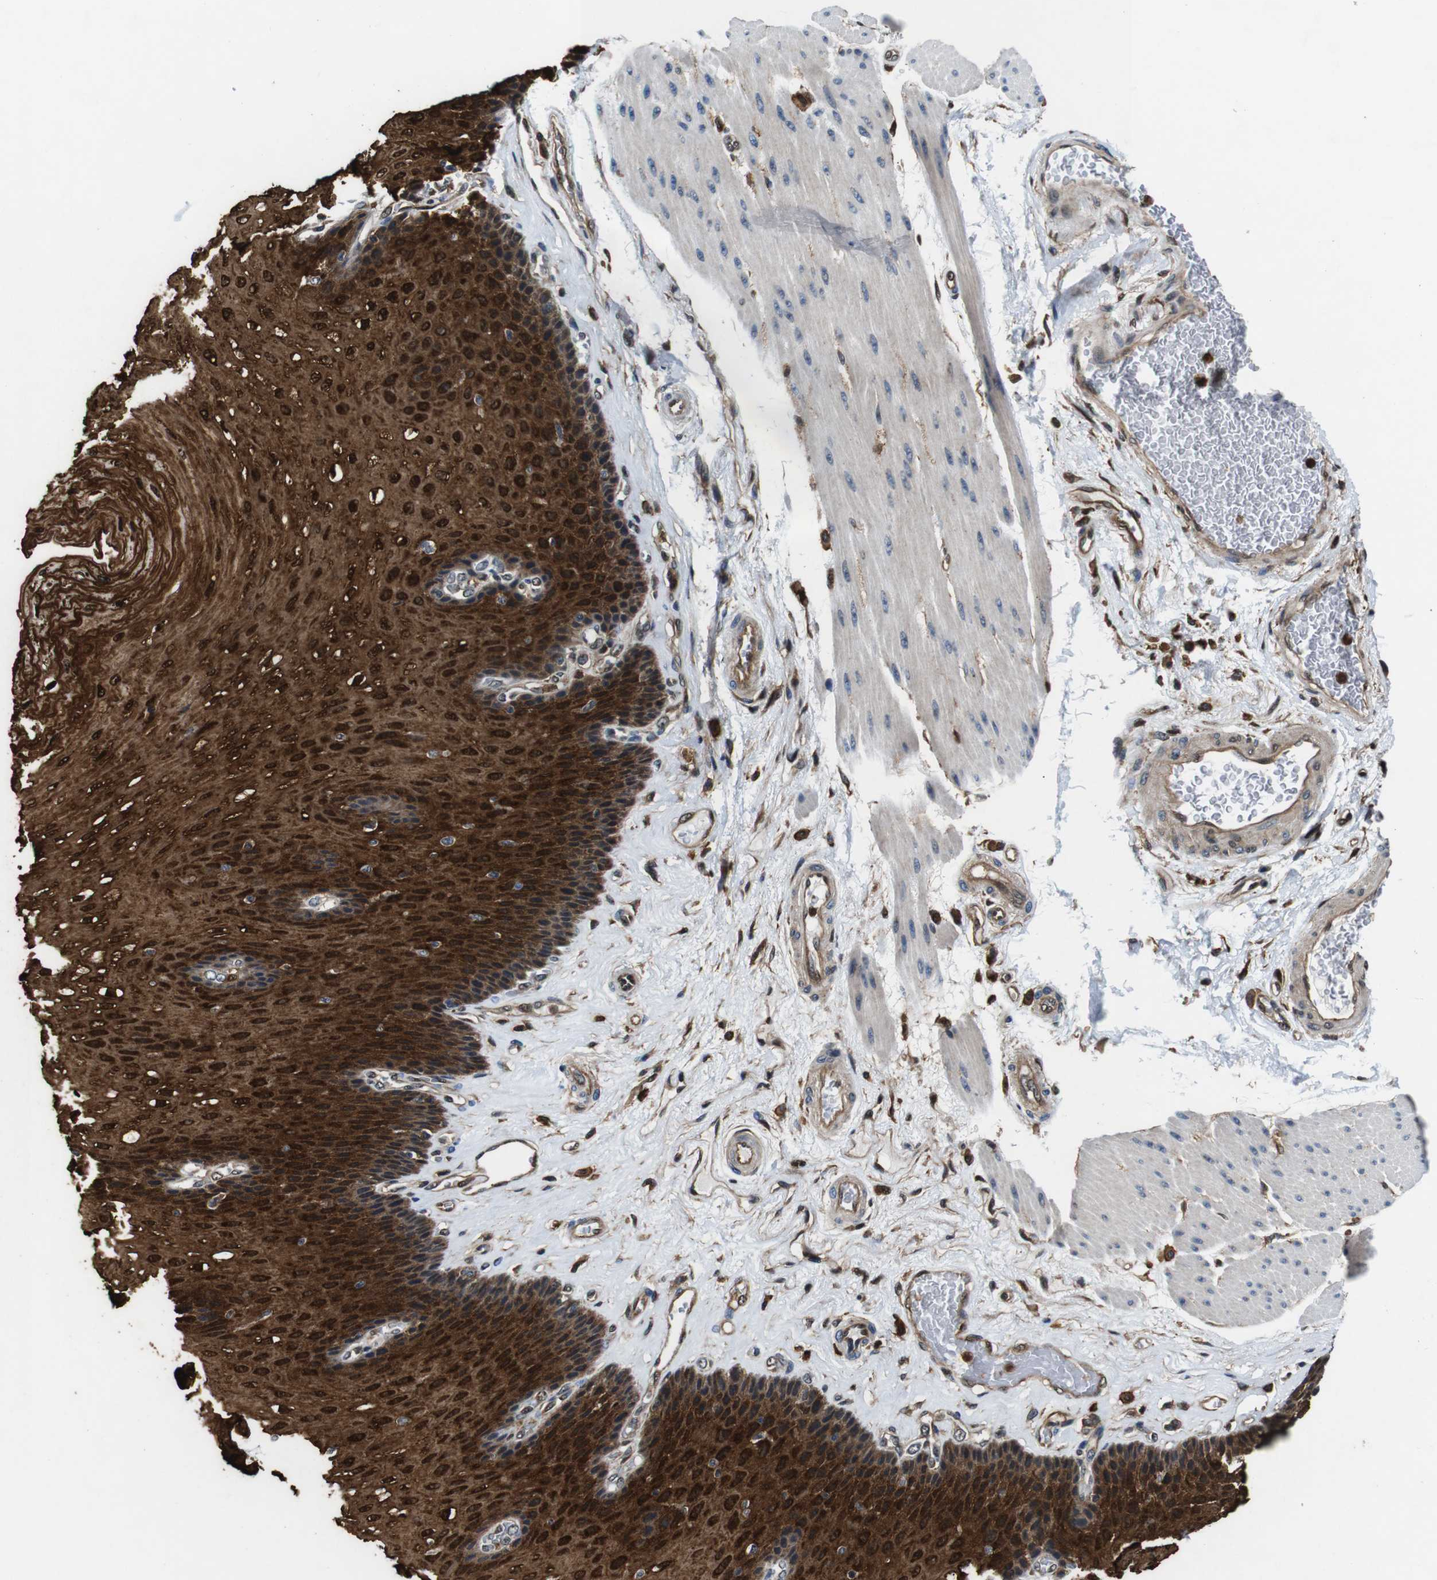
{"staining": {"intensity": "strong", "quantity": ">75%", "location": "cytoplasmic/membranous,nuclear"}, "tissue": "esophagus", "cell_type": "Squamous epithelial cells", "image_type": "normal", "snomed": [{"axis": "morphology", "description": "Normal tissue, NOS"}, {"axis": "topography", "description": "Esophagus"}], "caption": "IHC of benign esophagus demonstrates high levels of strong cytoplasmic/membranous,nuclear expression in about >75% of squamous epithelial cells. (IHC, brightfield microscopy, high magnification).", "gene": "ANXA1", "patient": {"sex": "female", "age": 72}}